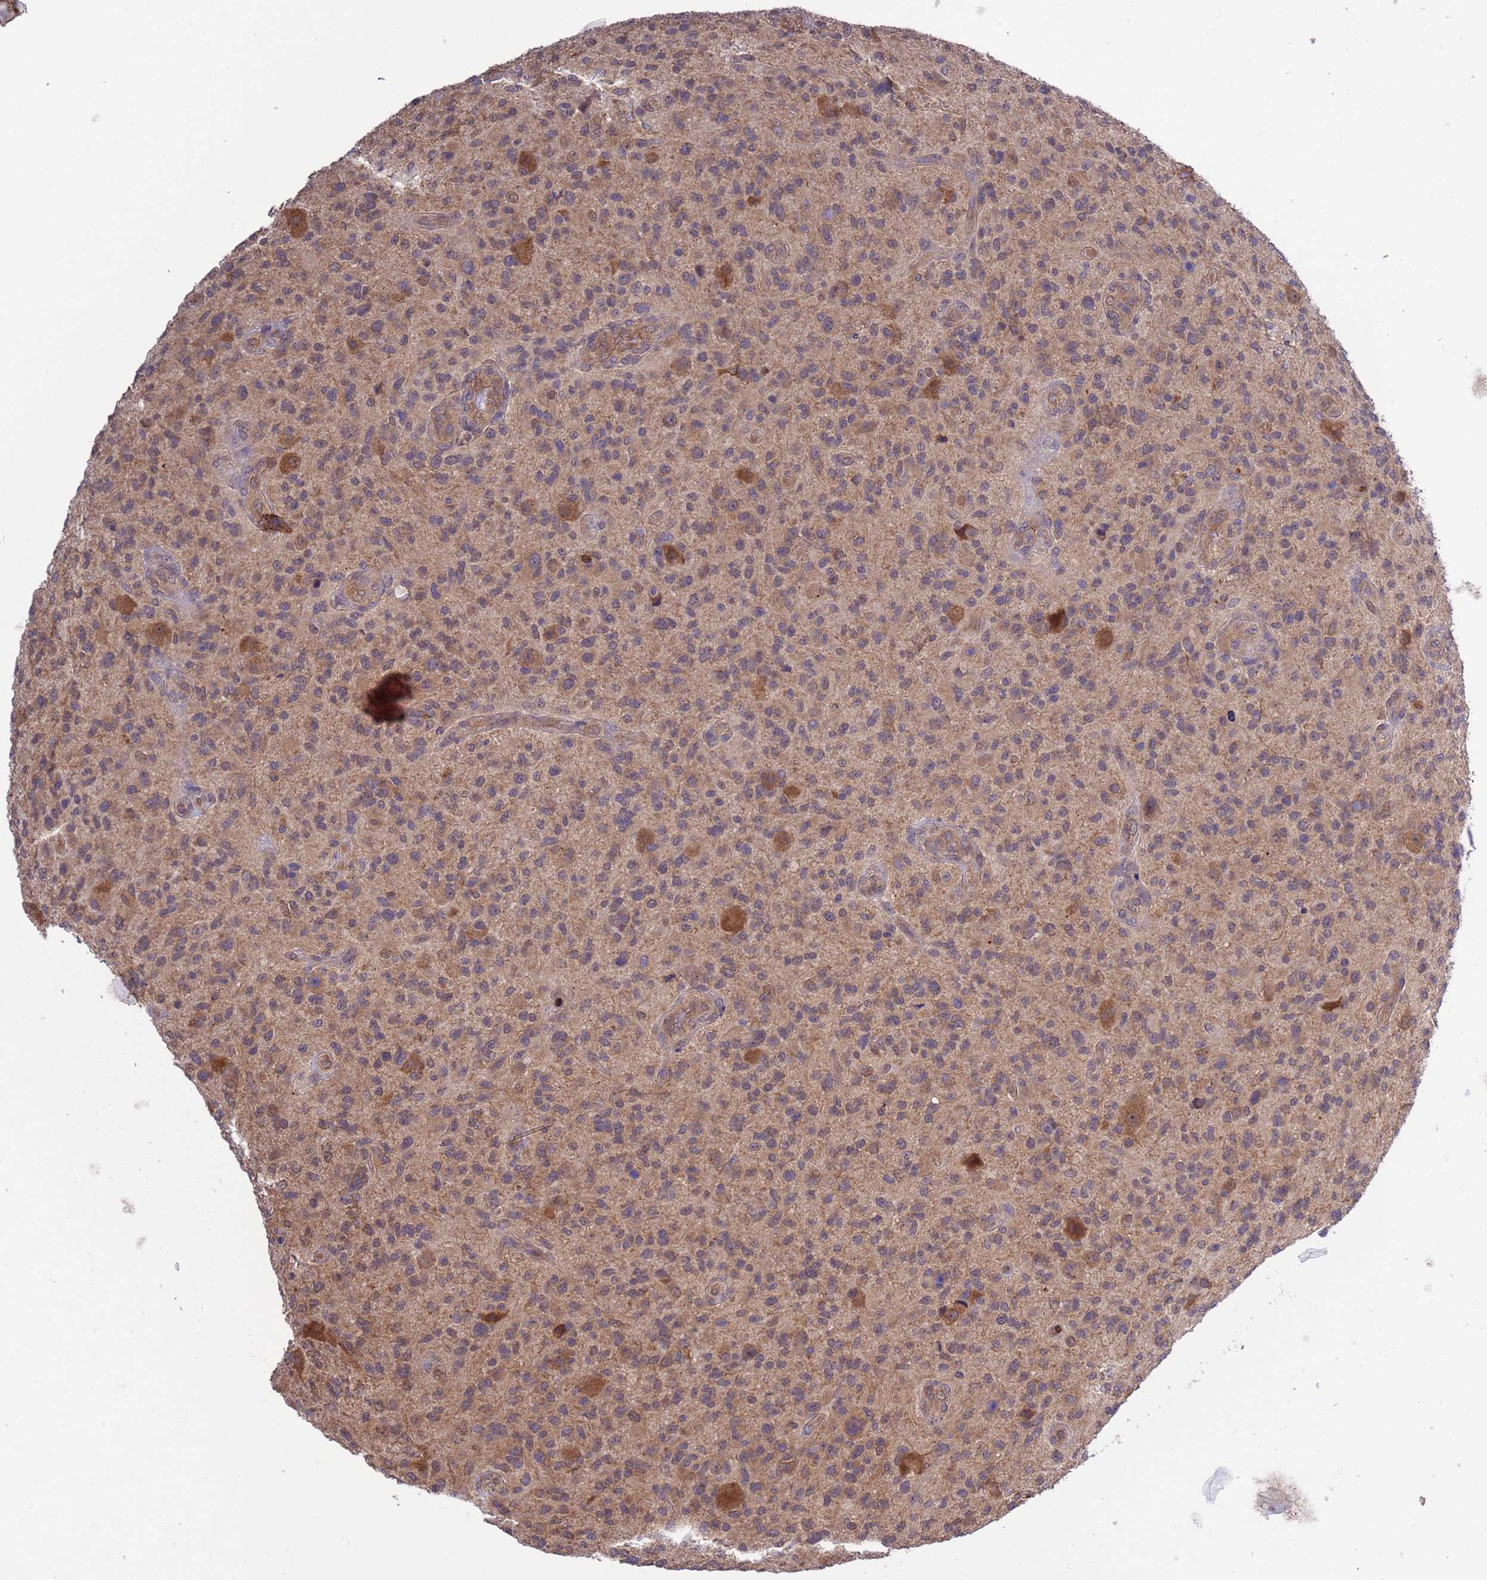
{"staining": {"intensity": "moderate", "quantity": ">75%", "location": "cytoplasmic/membranous"}, "tissue": "glioma", "cell_type": "Tumor cells", "image_type": "cancer", "snomed": [{"axis": "morphology", "description": "Glioma, malignant, High grade"}, {"axis": "topography", "description": "Brain"}], "caption": "DAB immunohistochemical staining of human malignant high-grade glioma demonstrates moderate cytoplasmic/membranous protein staining in approximately >75% of tumor cells.", "gene": "ZFP69B", "patient": {"sex": "male", "age": 47}}